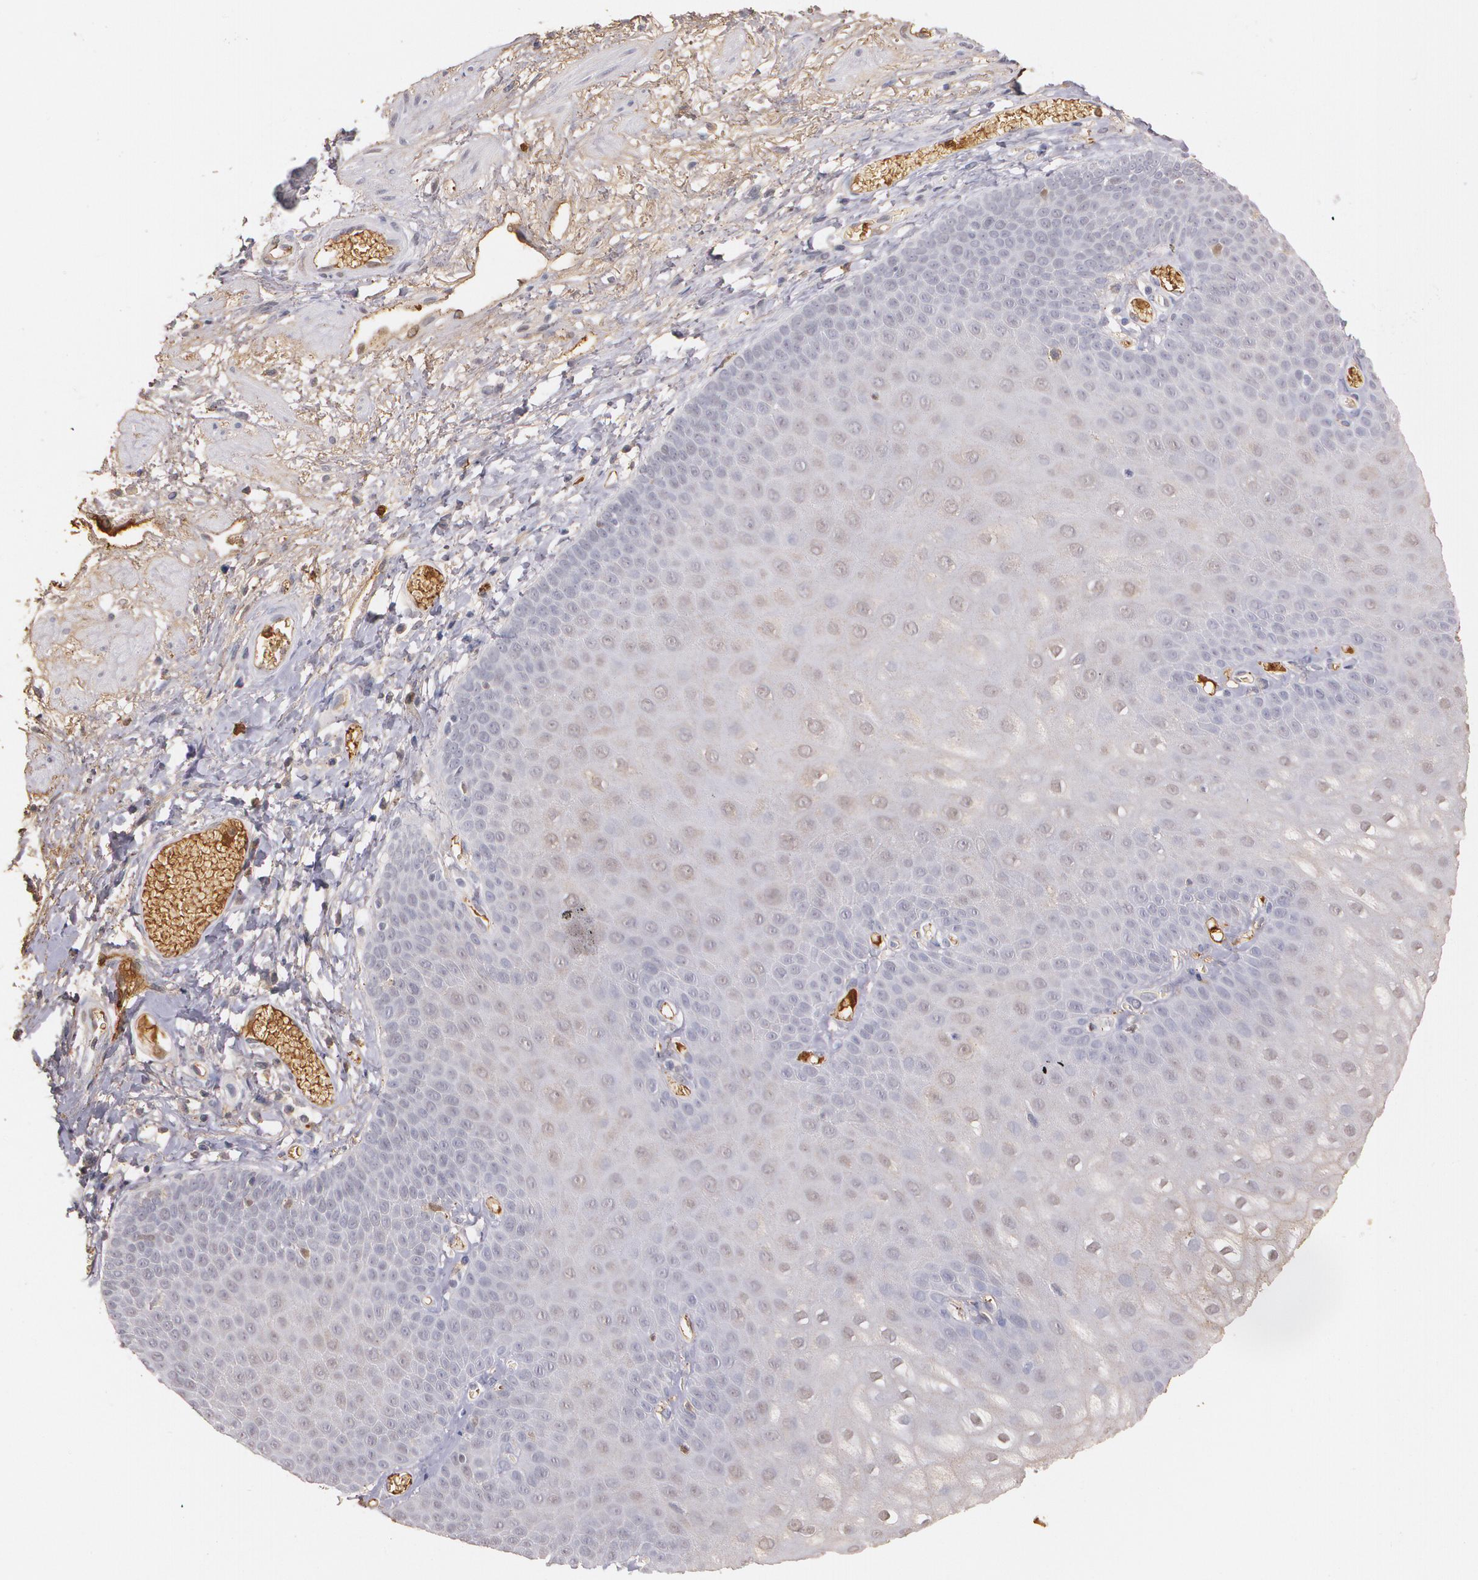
{"staining": {"intensity": "moderate", "quantity": "25%-75%", "location": "cytoplasmic/membranous"}, "tissue": "skin", "cell_type": "Epidermal cells", "image_type": "normal", "snomed": [{"axis": "morphology", "description": "Normal tissue, NOS"}, {"axis": "morphology", "description": "Hemorrhoids"}, {"axis": "morphology", "description": "Inflammation, NOS"}, {"axis": "topography", "description": "Anal"}], "caption": "Skin stained for a protein (brown) shows moderate cytoplasmic/membranous positive staining in approximately 25%-75% of epidermal cells.", "gene": "PTS", "patient": {"sex": "male", "age": 60}}